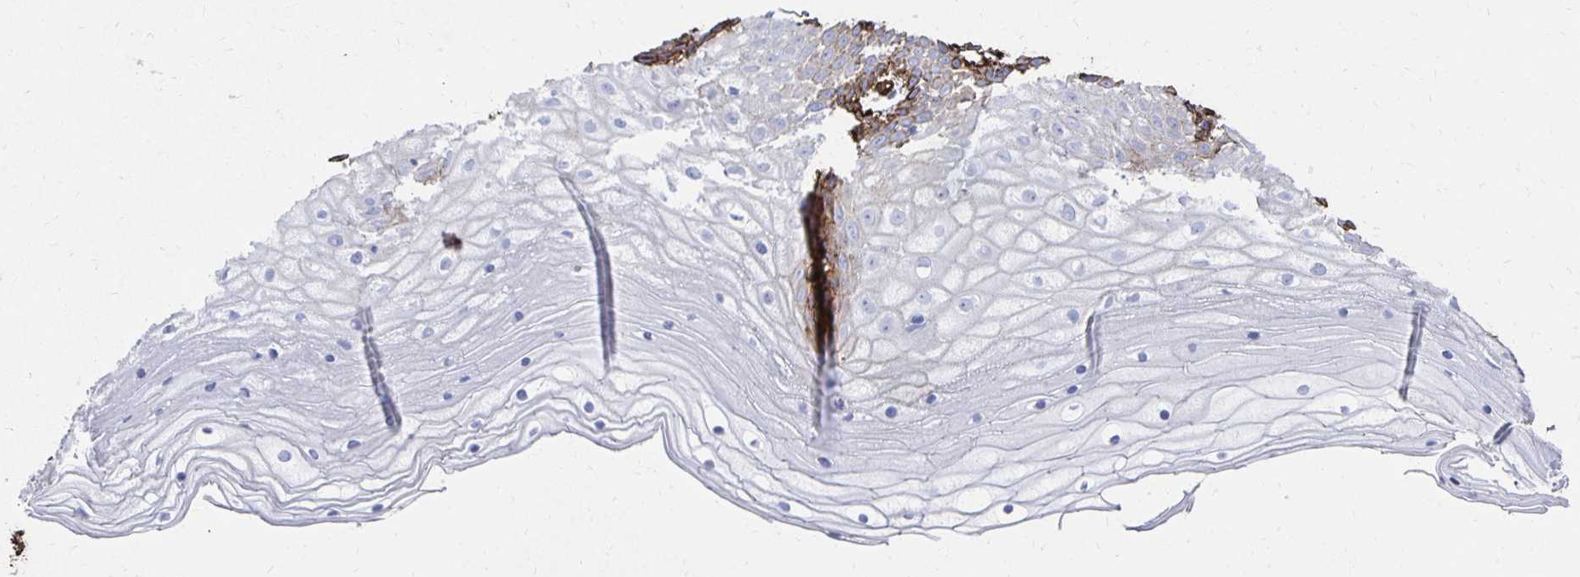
{"staining": {"intensity": "negative", "quantity": "none", "location": "none"}, "tissue": "cervix", "cell_type": "Glandular cells", "image_type": "normal", "snomed": [{"axis": "morphology", "description": "Normal tissue, NOS"}, {"axis": "topography", "description": "Cervix"}], "caption": "Benign cervix was stained to show a protein in brown. There is no significant positivity in glandular cells. Brightfield microscopy of immunohistochemistry (IHC) stained with DAB (3,3'-diaminobenzidine) (brown) and hematoxylin (blue), captured at high magnification.", "gene": "VIPR2", "patient": {"sex": "female", "age": 36}}